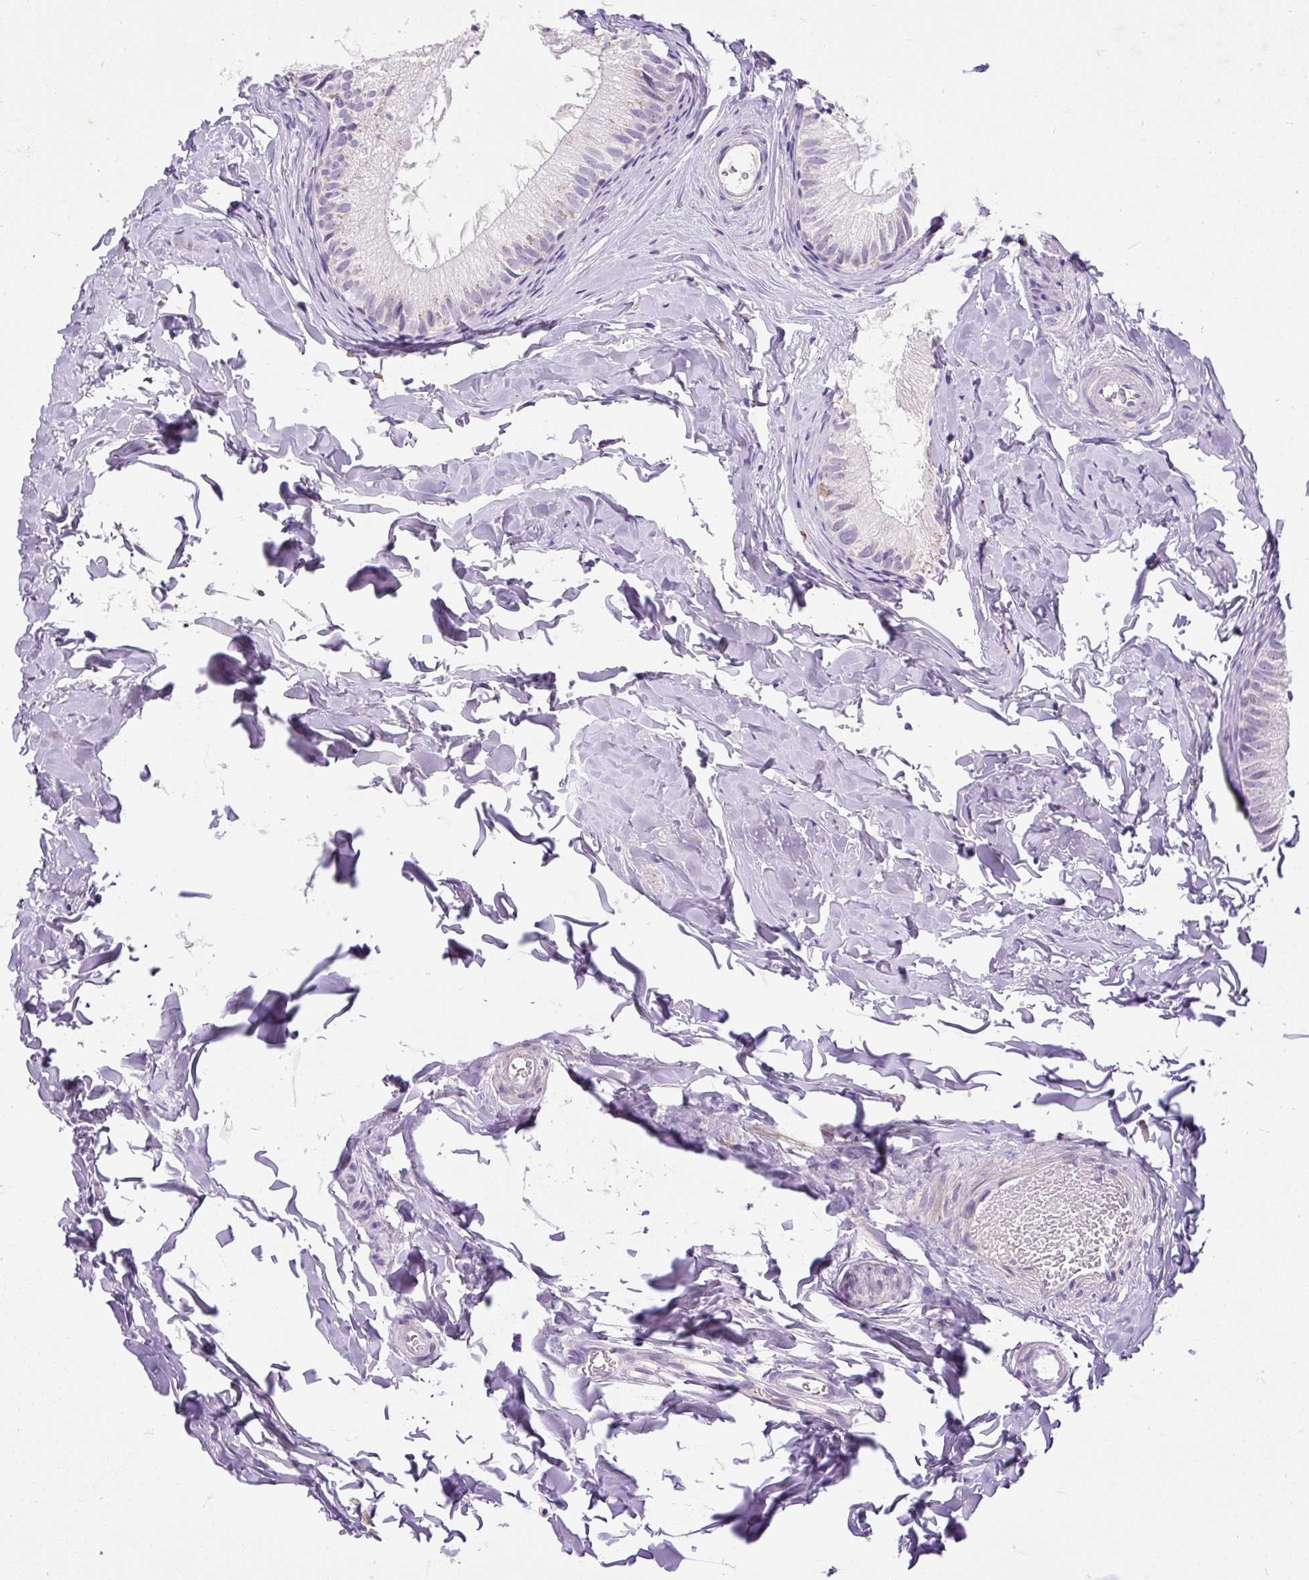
{"staining": {"intensity": "moderate", "quantity": "<25%", "location": "cytoplasmic/membranous"}, "tissue": "epididymis", "cell_type": "Glandular cells", "image_type": "normal", "snomed": [{"axis": "morphology", "description": "Normal tissue, NOS"}, {"axis": "topography", "description": "Epididymis"}], "caption": "Normal epididymis was stained to show a protein in brown. There is low levels of moderate cytoplasmic/membranous staining in approximately <25% of glandular cells. The staining is performed using DAB (3,3'-diaminobenzidine) brown chromogen to label protein expression. The nuclei are counter-stained blue using hematoxylin.", "gene": "KRTAP20", "patient": {"sex": "male", "age": 34}}